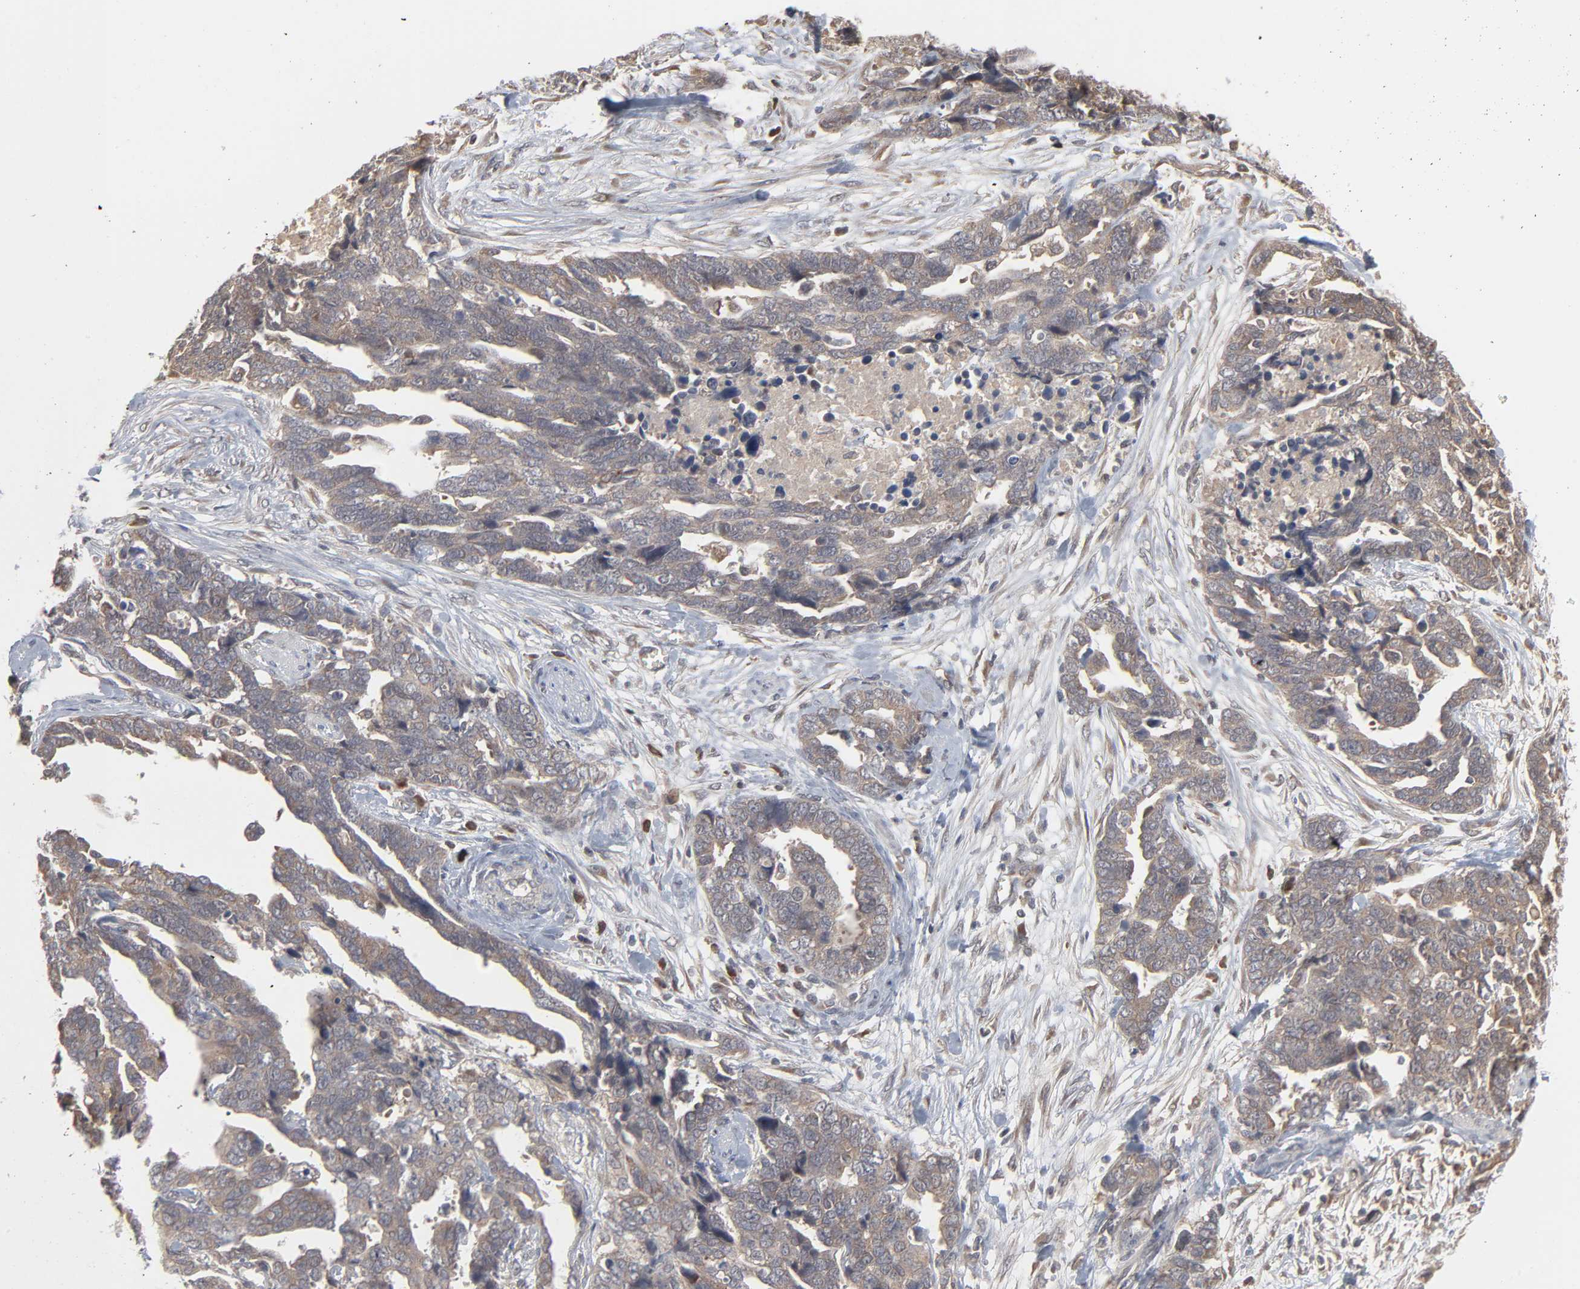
{"staining": {"intensity": "negative", "quantity": "none", "location": "none"}, "tissue": "ovarian cancer", "cell_type": "Tumor cells", "image_type": "cancer", "snomed": [{"axis": "morphology", "description": "Normal tissue, NOS"}, {"axis": "morphology", "description": "Cystadenocarcinoma, serous, NOS"}, {"axis": "topography", "description": "Fallopian tube"}, {"axis": "topography", "description": "Ovary"}], "caption": "Immunohistochemistry histopathology image of neoplastic tissue: human ovarian cancer stained with DAB (3,3'-diaminobenzidine) shows no significant protein expression in tumor cells.", "gene": "SCFD1", "patient": {"sex": "female", "age": 56}}